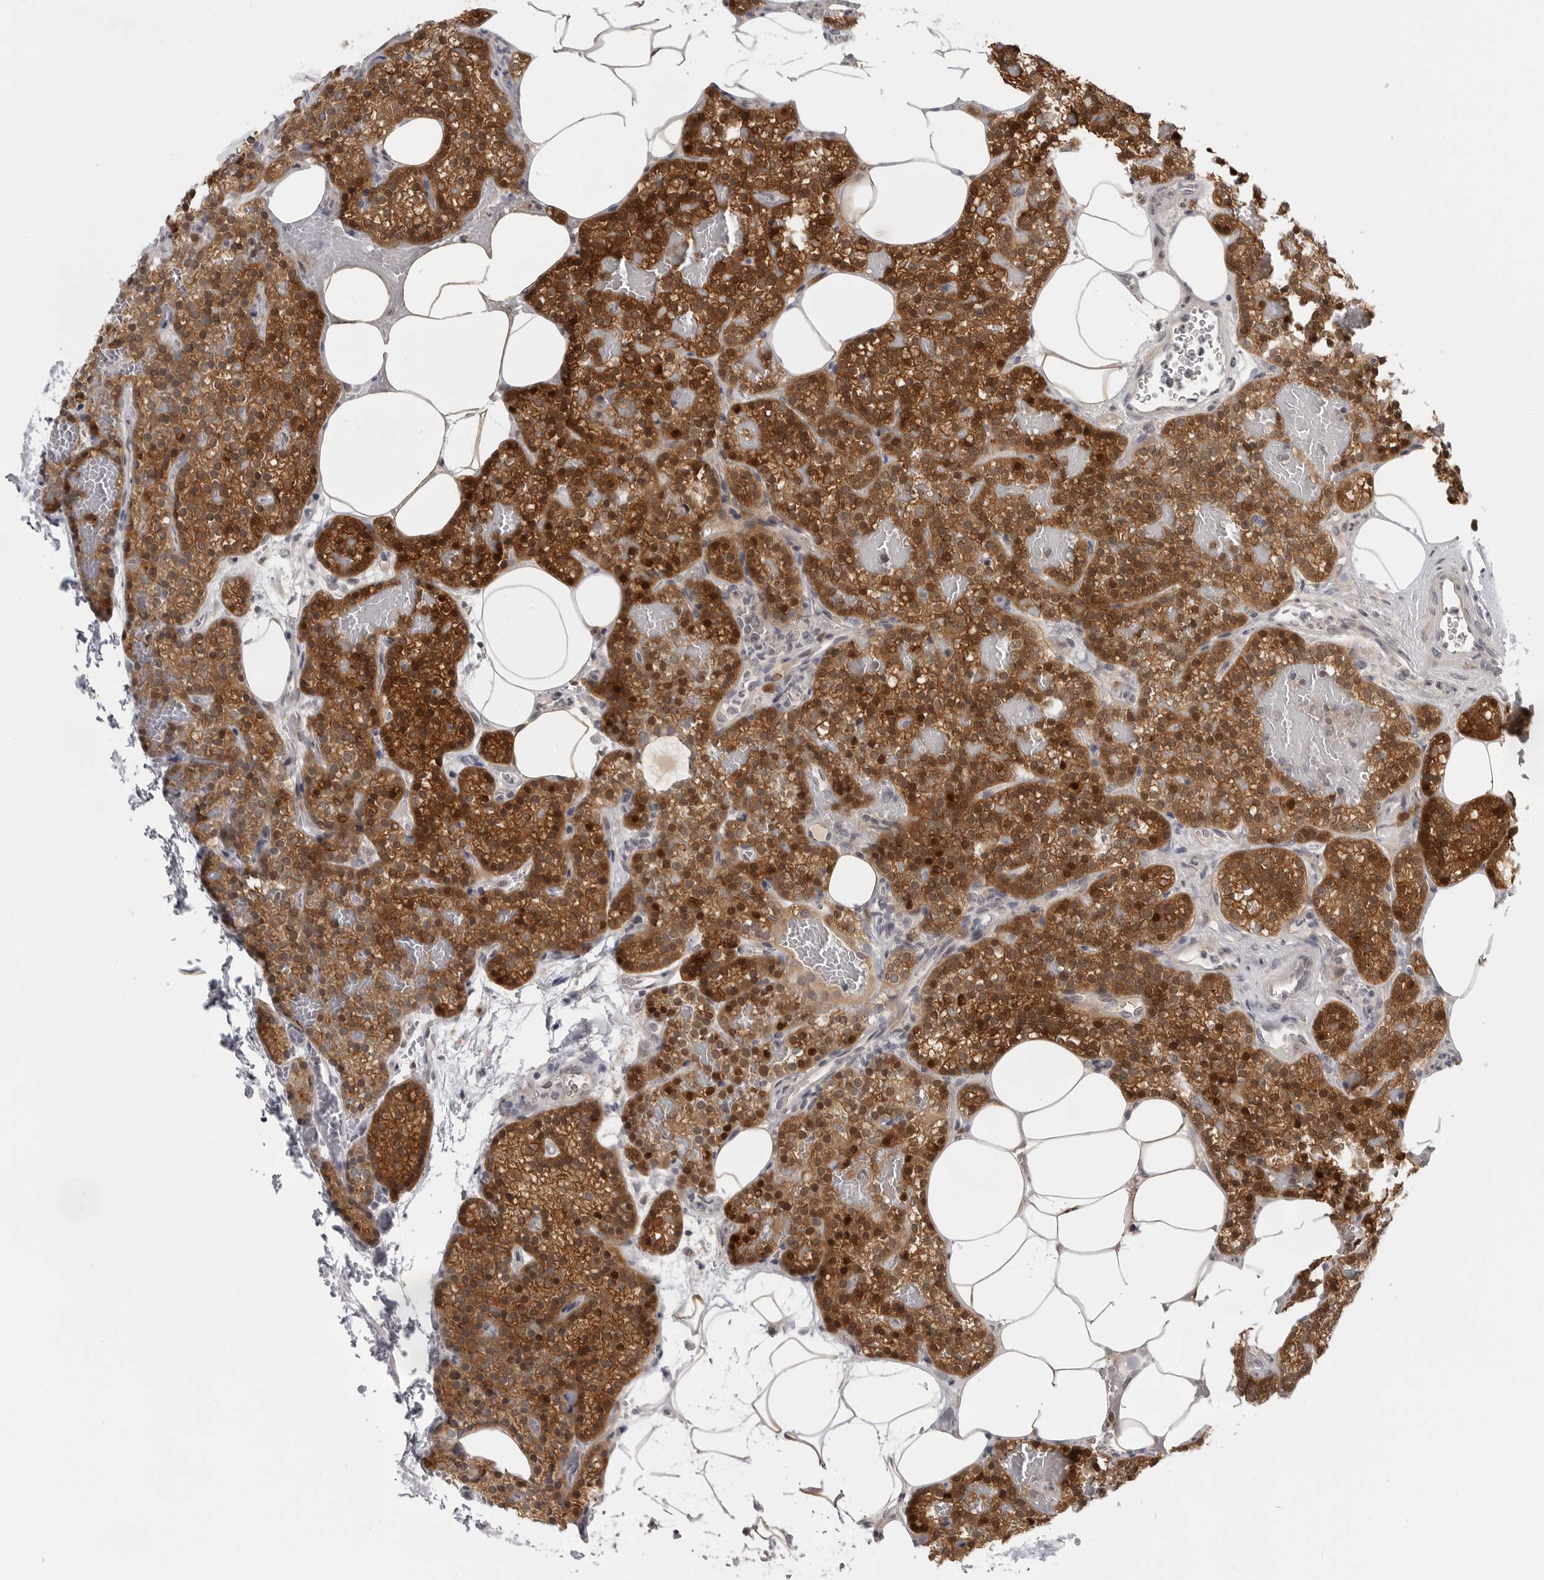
{"staining": {"intensity": "strong", "quantity": ">75%", "location": "cytoplasmic/membranous,nuclear"}, "tissue": "parathyroid gland", "cell_type": "Glandular cells", "image_type": "normal", "snomed": [{"axis": "morphology", "description": "Normal tissue, NOS"}, {"axis": "topography", "description": "Parathyroid gland"}], "caption": "Immunohistochemical staining of benign human parathyroid gland shows >75% levels of strong cytoplasmic/membranous,nuclear protein positivity in about >75% of glandular cells. The protein of interest is shown in brown color, while the nuclei are stained blue.", "gene": "CTIF", "patient": {"sex": "male", "age": 58}}